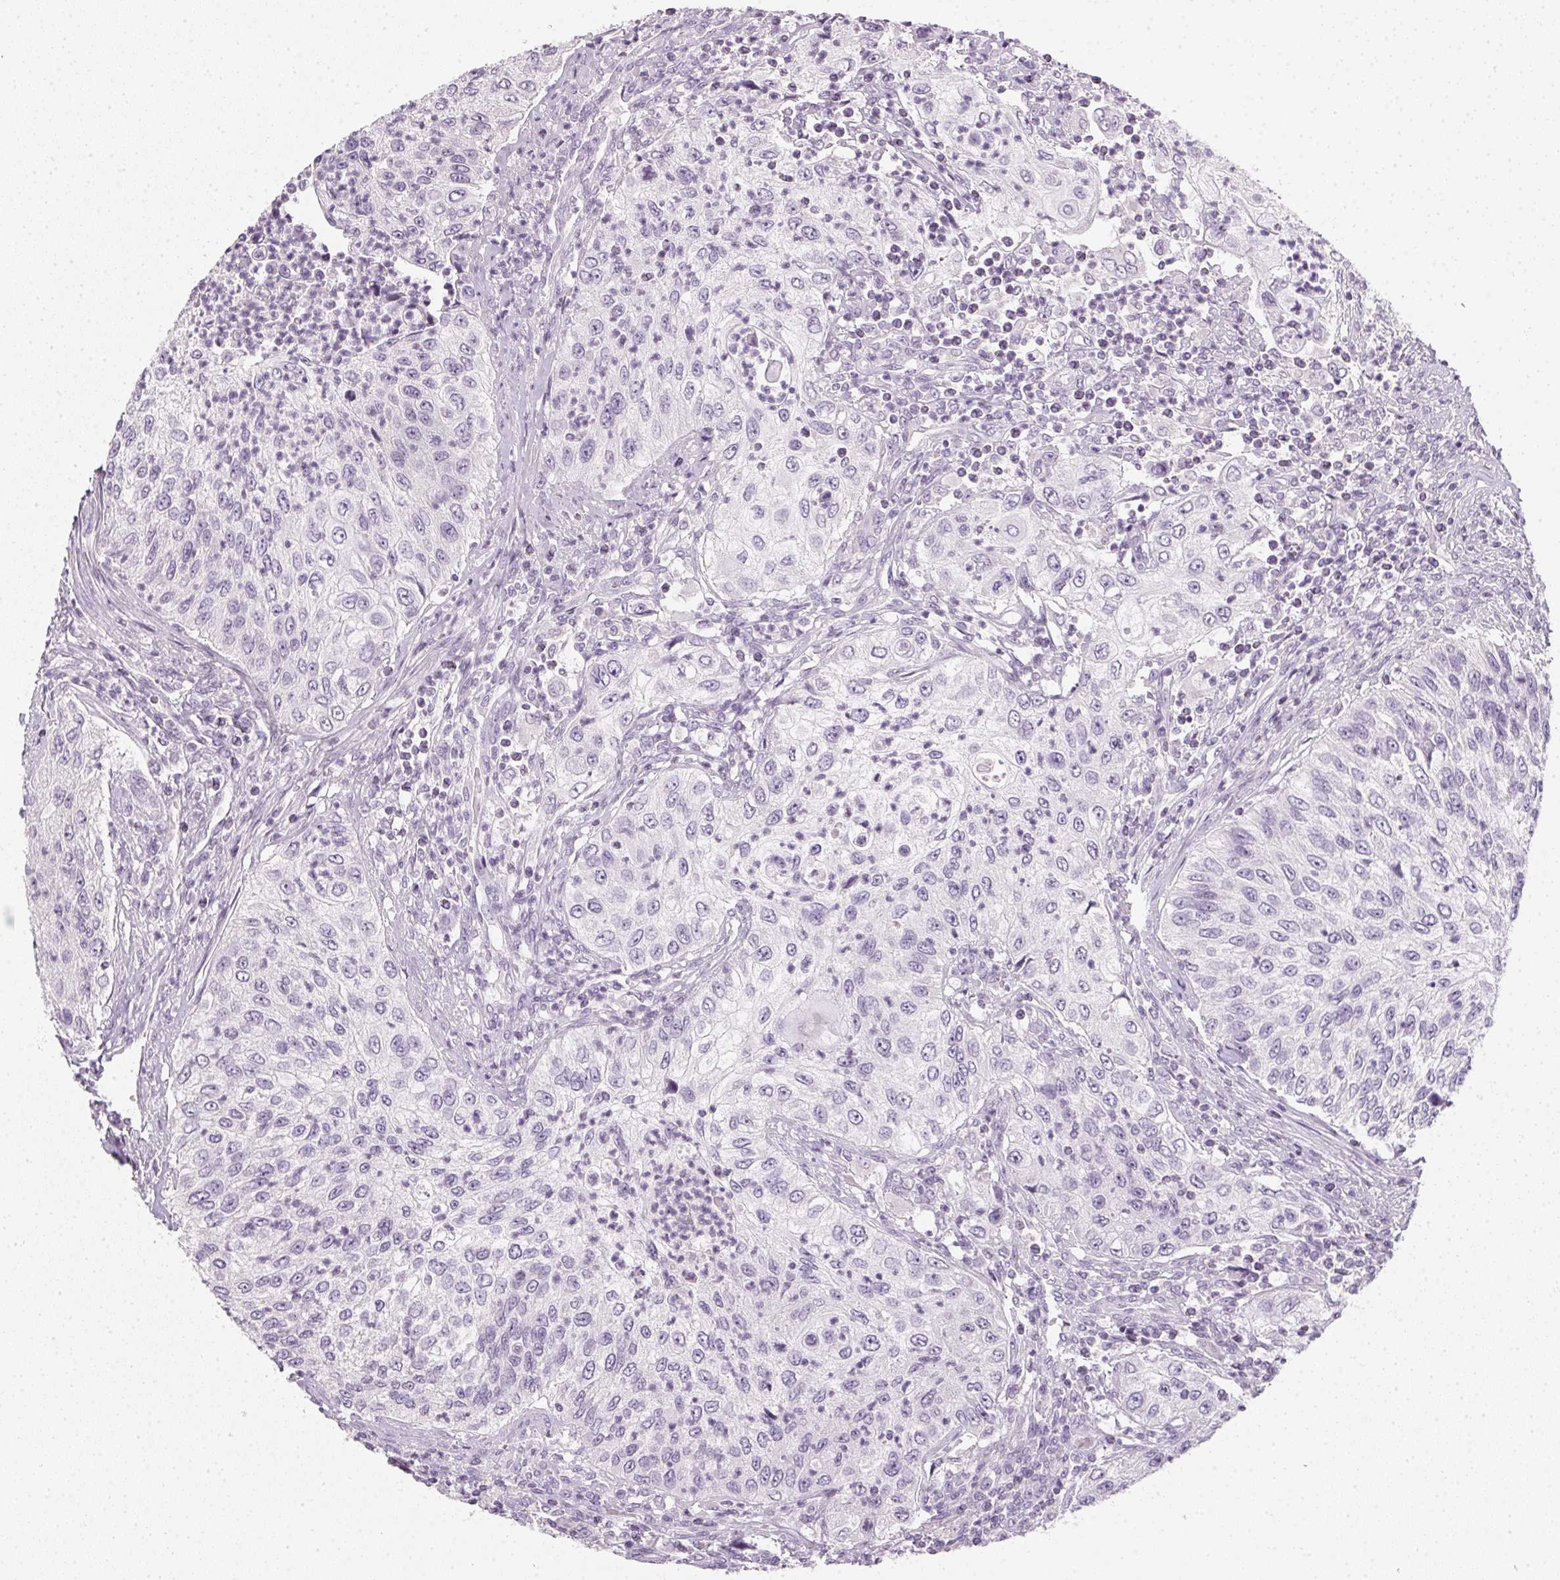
{"staining": {"intensity": "negative", "quantity": "none", "location": "none"}, "tissue": "urothelial cancer", "cell_type": "Tumor cells", "image_type": "cancer", "snomed": [{"axis": "morphology", "description": "Urothelial carcinoma, High grade"}, {"axis": "topography", "description": "Urinary bladder"}], "caption": "The photomicrograph reveals no significant positivity in tumor cells of high-grade urothelial carcinoma.", "gene": "TMEM72", "patient": {"sex": "female", "age": 60}}